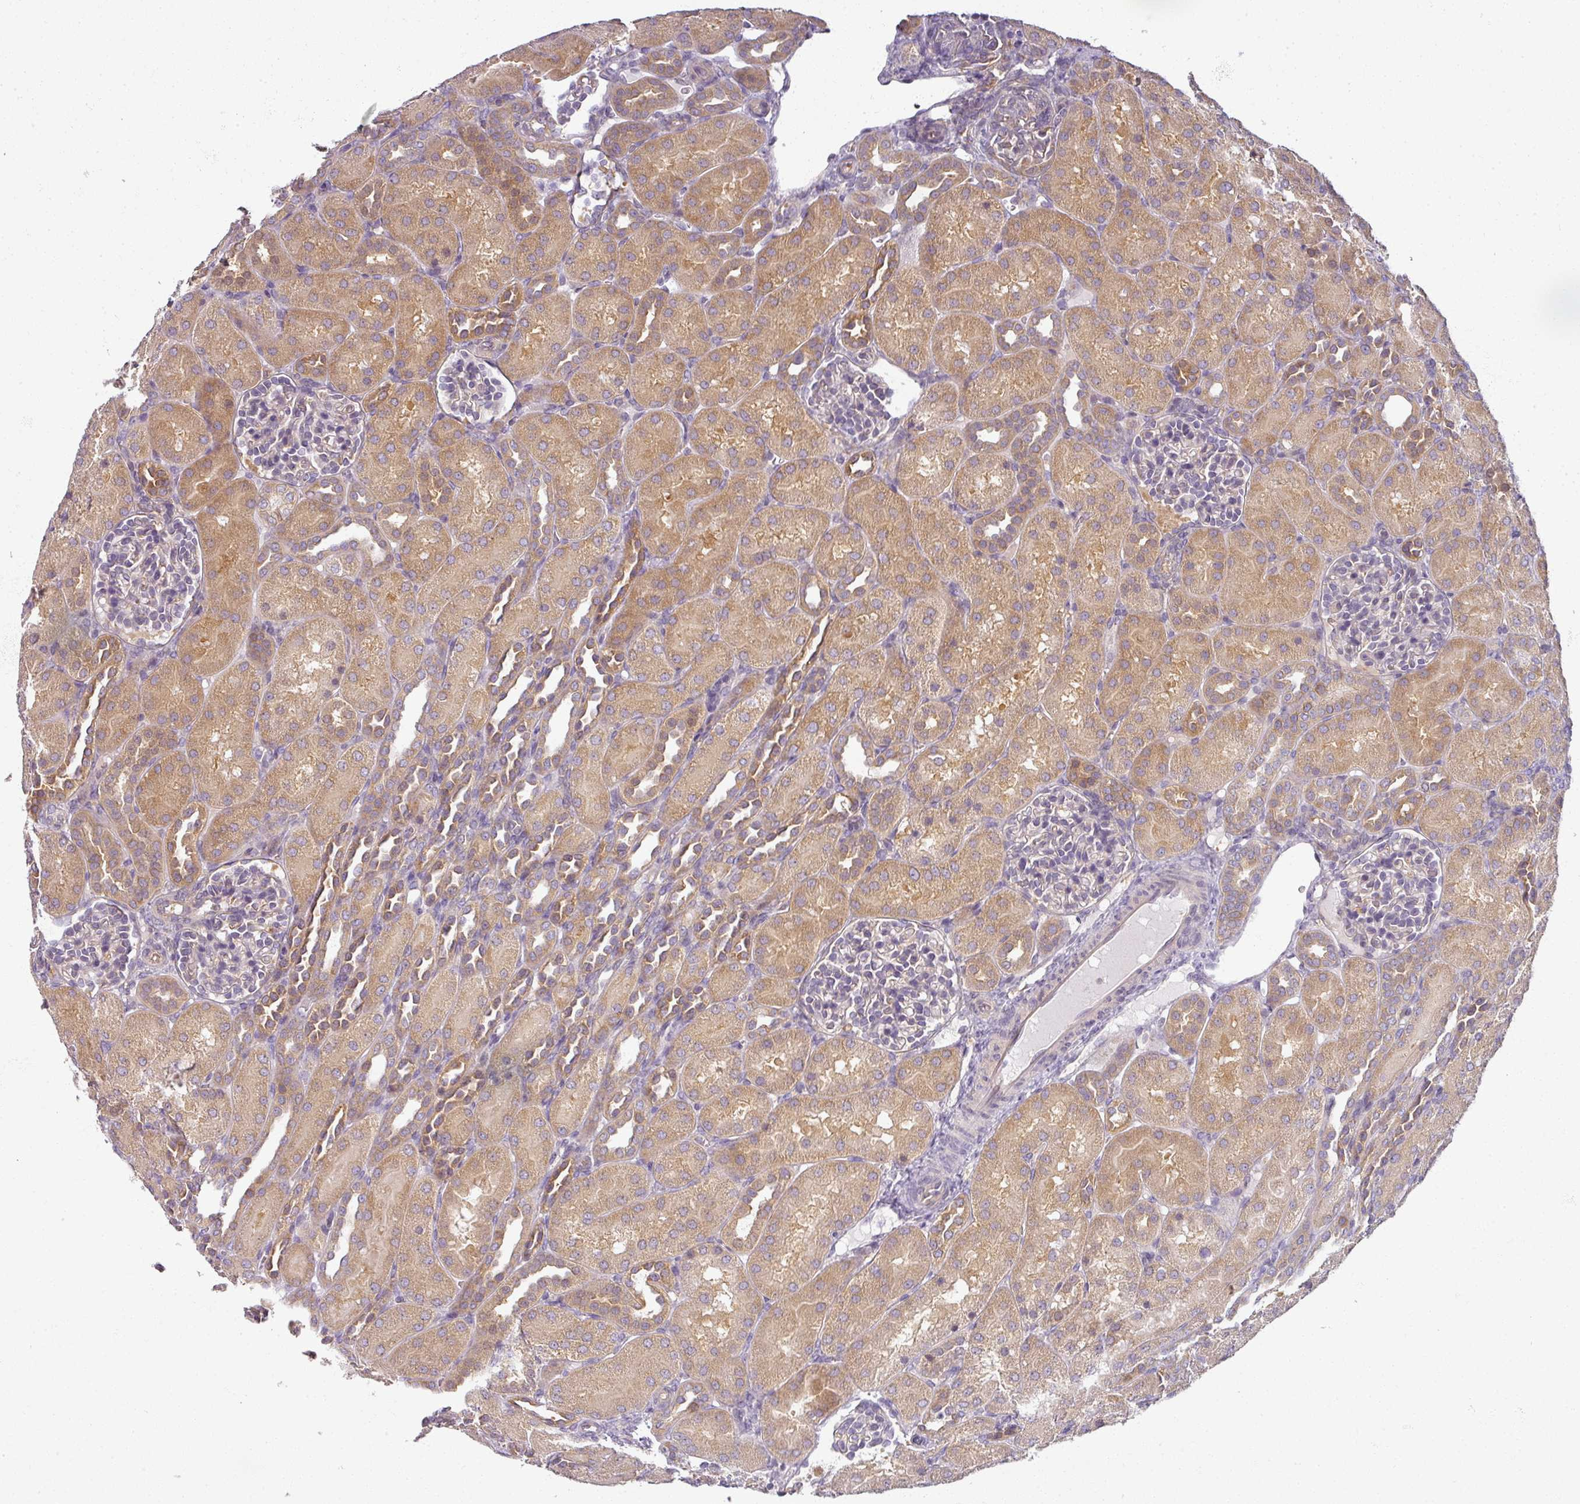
{"staining": {"intensity": "moderate", "quantity": "<25%", "location": "cytoplasmic/membranous"}, "tissue": "kidney", "cell_type": "Cells in glomeruli", "image_type": "normal", "snomed": [{"axis": "morphology", "description": "Normal tissue, NOS"}, {"axis": "topography", "description": "Kidney"}], "caption": "Protein analysis of normal kidney demonstrates moderate cytoplasmic/membranous staining in approximately <25% of cells in glomeruli.", "gene": "AGPAT4", "patient": {"sex": "male", "age": 1}}